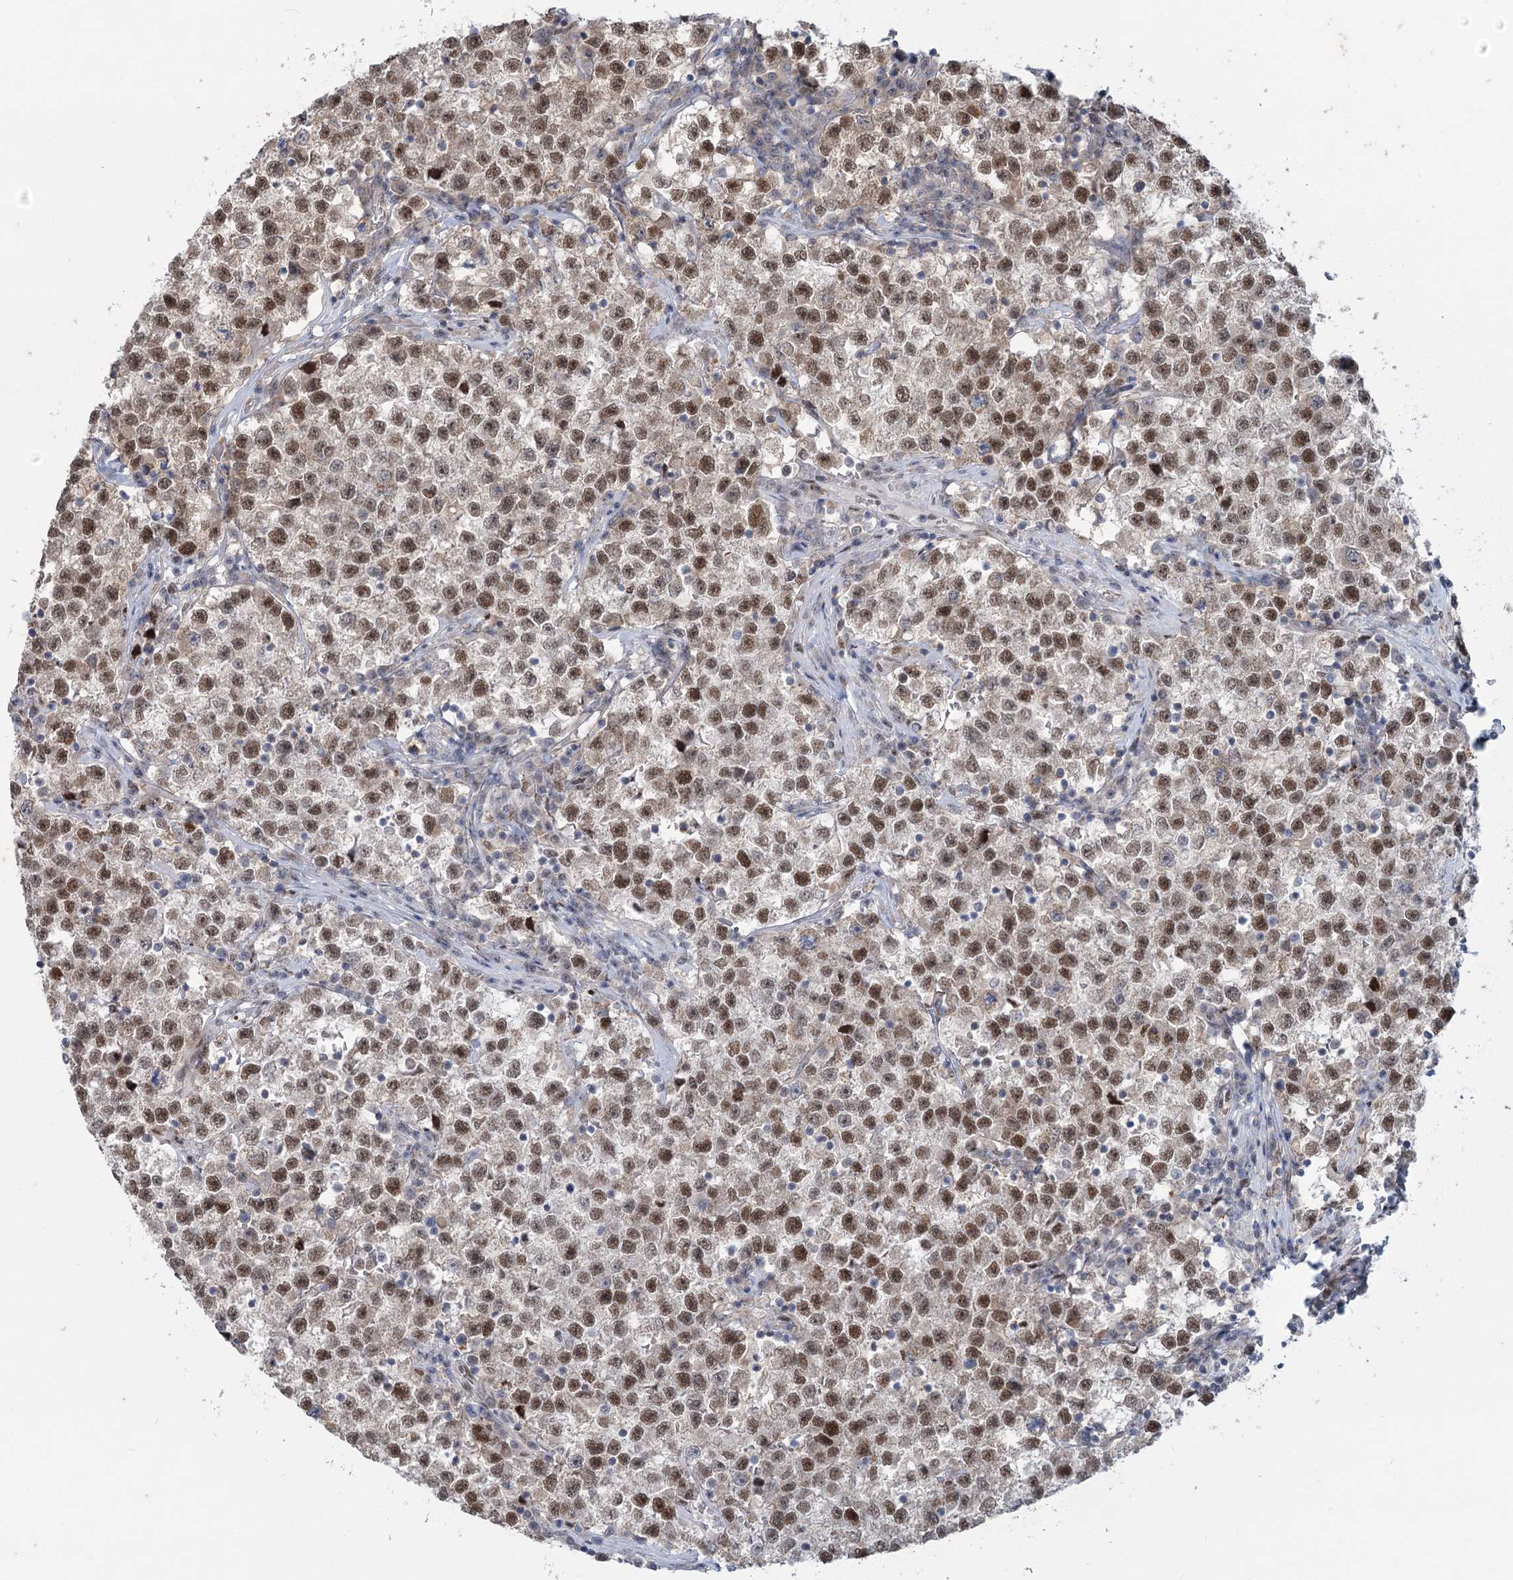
{"staining": {"intensity": "moderate", "quantity": ">75%", "location": "nuclear"}, "tissue": "testis cancer", "cell_type": "Tumor cells", "image_type": "cancer", "snomed": [{"axis": "morphology", "description": "Seminoma, NOS"}, {"axis": "topography", "description": "Testis"}], "caption": "Seminoma (testis) stained for a protein exhibits moderate nuclear positivity in tumor cells.", "gene": "MTG1", "patient": {"sex": "male", "age": 22}}